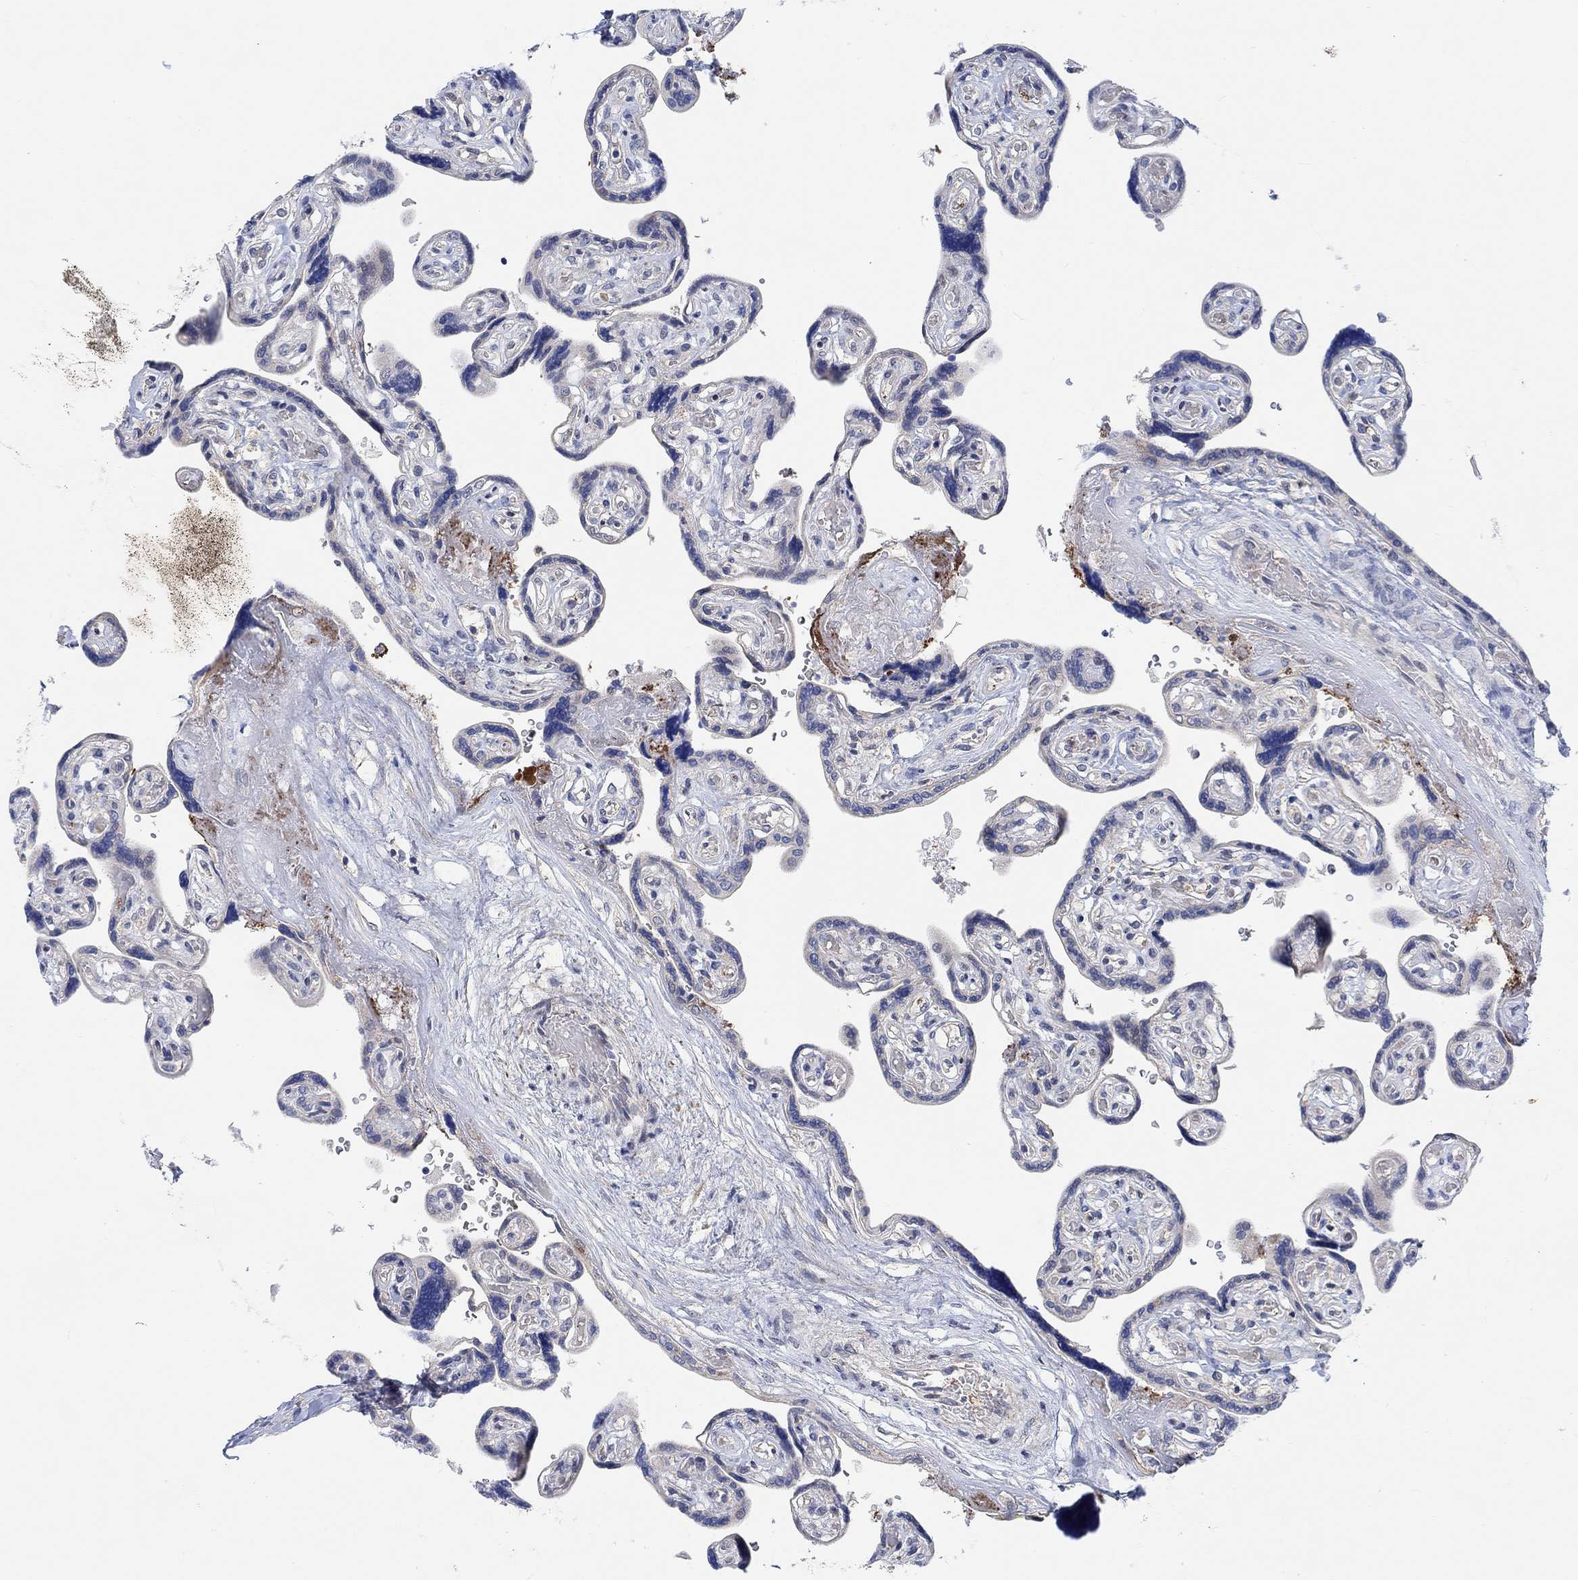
{"staining": {"intensity": "negative", "quantity": "none", "location": "none"}, "tissue": "placenta", "cell_type": "Decidual cells", "image_type": "normal", "snomed": [{"axis": "morphology", "description": "Normal tissue, NOS"}, {"axis": "topography", "description": "Placenta"}], "caption": "Placenta stained for a protein using immunohistochemistry (IHC) demonstrates no staining decidual cells.", "gene": "PMFBP1", "patient": {"sex": "female", "age": 32}}